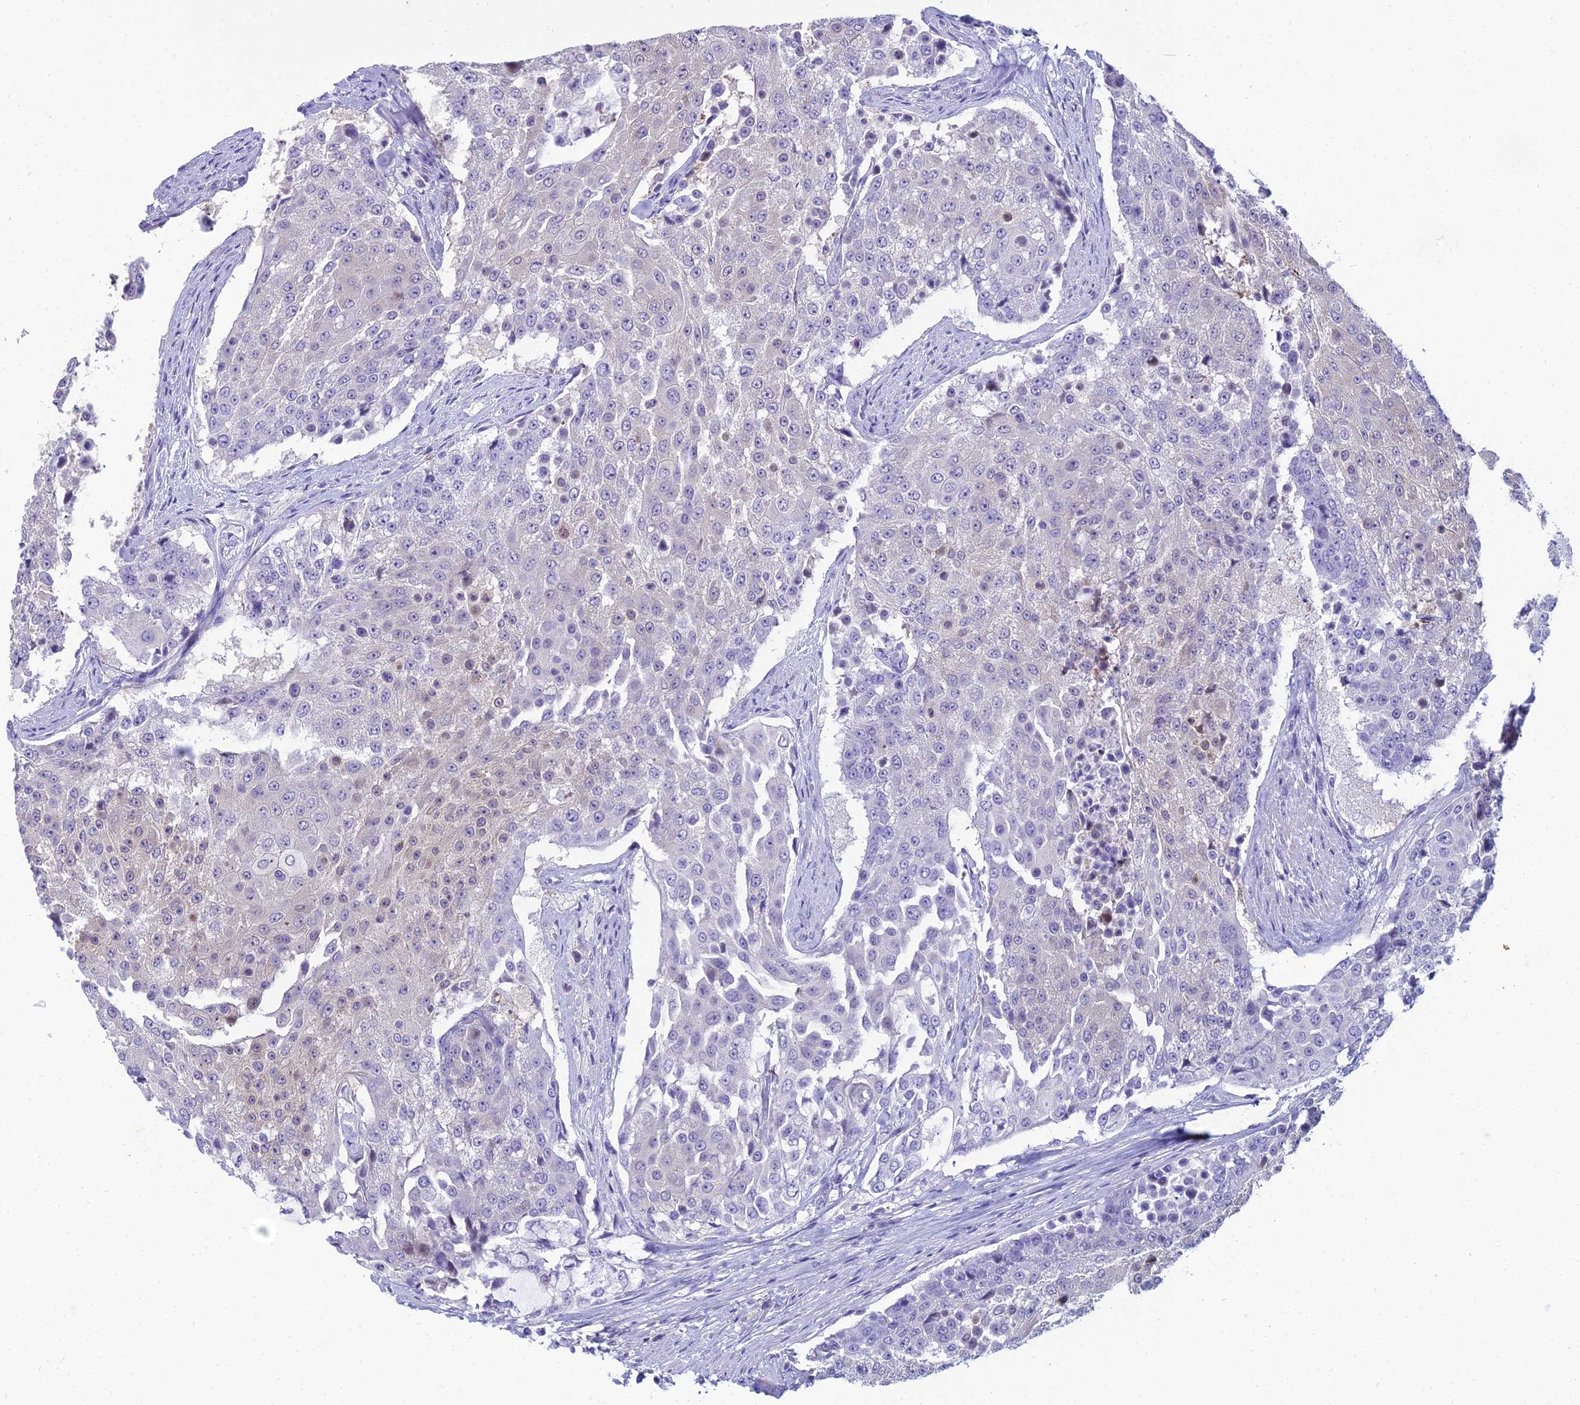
{"staining": {"intensity": "weak", "quantity": "<25%", "location": "cytoplasmic/membranous"}, "tissue": "urothelial cancer", "cell_type": "Tumor cells", "image_type": "cancer", "snomed": [{"axis": "morphology", "description": "Urothelial carcinoma, High grade"}, {"axis": "topography", "description": "Urinary bladder"}], "caption": "A histopathology image of high-grade urothelial carcinoma stained for a protein shows no brown staining in tumor cells.", "gene": "ZMIZ1", "patient": {"sex": "female", "age": 63}}